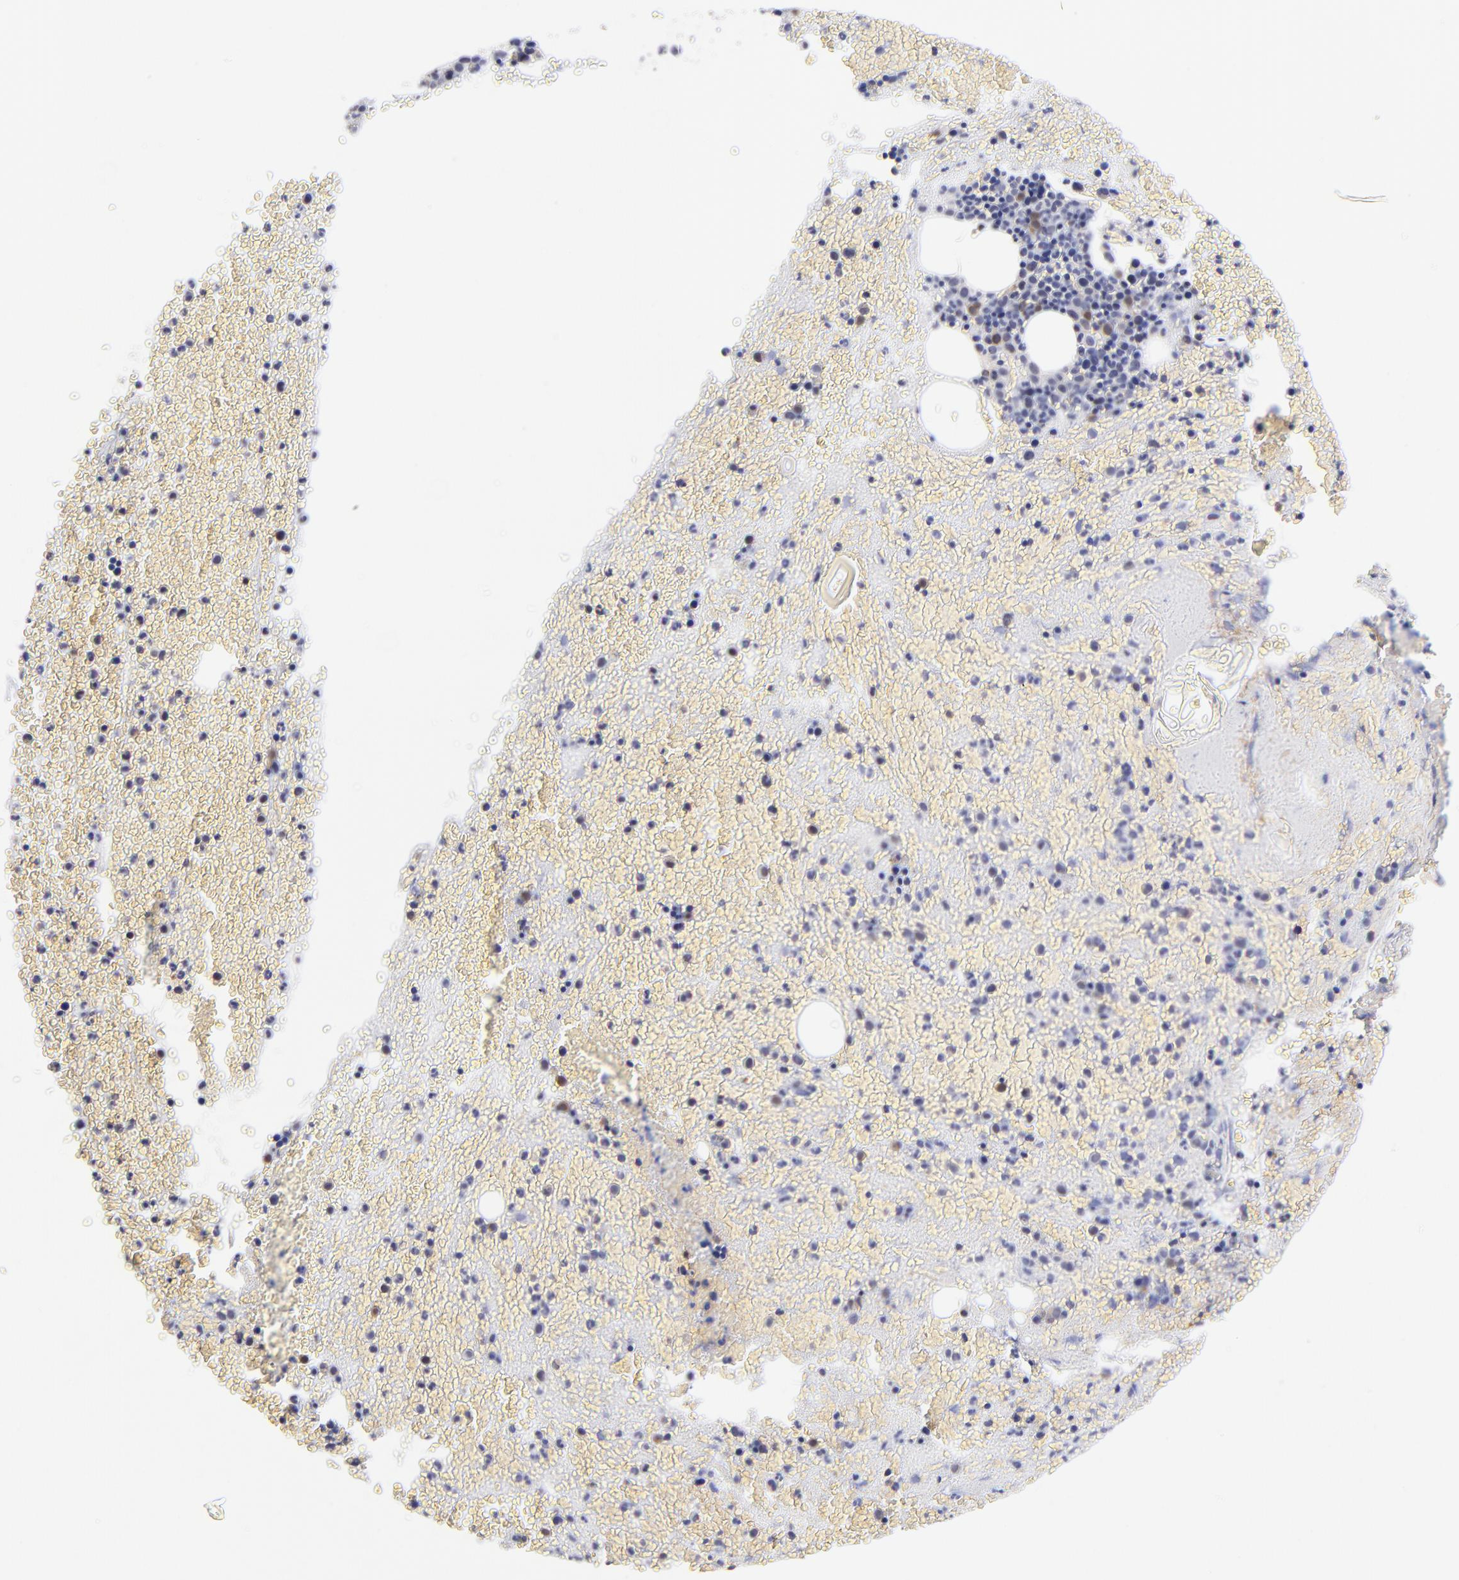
{"staining": {"intensity": "strong", "quantity": "<25%", "location": "nuclear"}, "tissue": "bone marrow", "cell_type": "Hematopoietic cells", "image_type": "normal", "snomed": [{"axis": "morphology", "description": "Normal tissue, NOS"}, {"axis": "topography", "description": "Bone marrow"}], "caption": "The micrograph reveals immunohistochemical staining of unremarkable bone marrow. There is strong nuclear expression is appreciated in about <25% of hematopoietic cells.", "gene": "ZNF155", "patient": {"sex": "female", "age": 53}}